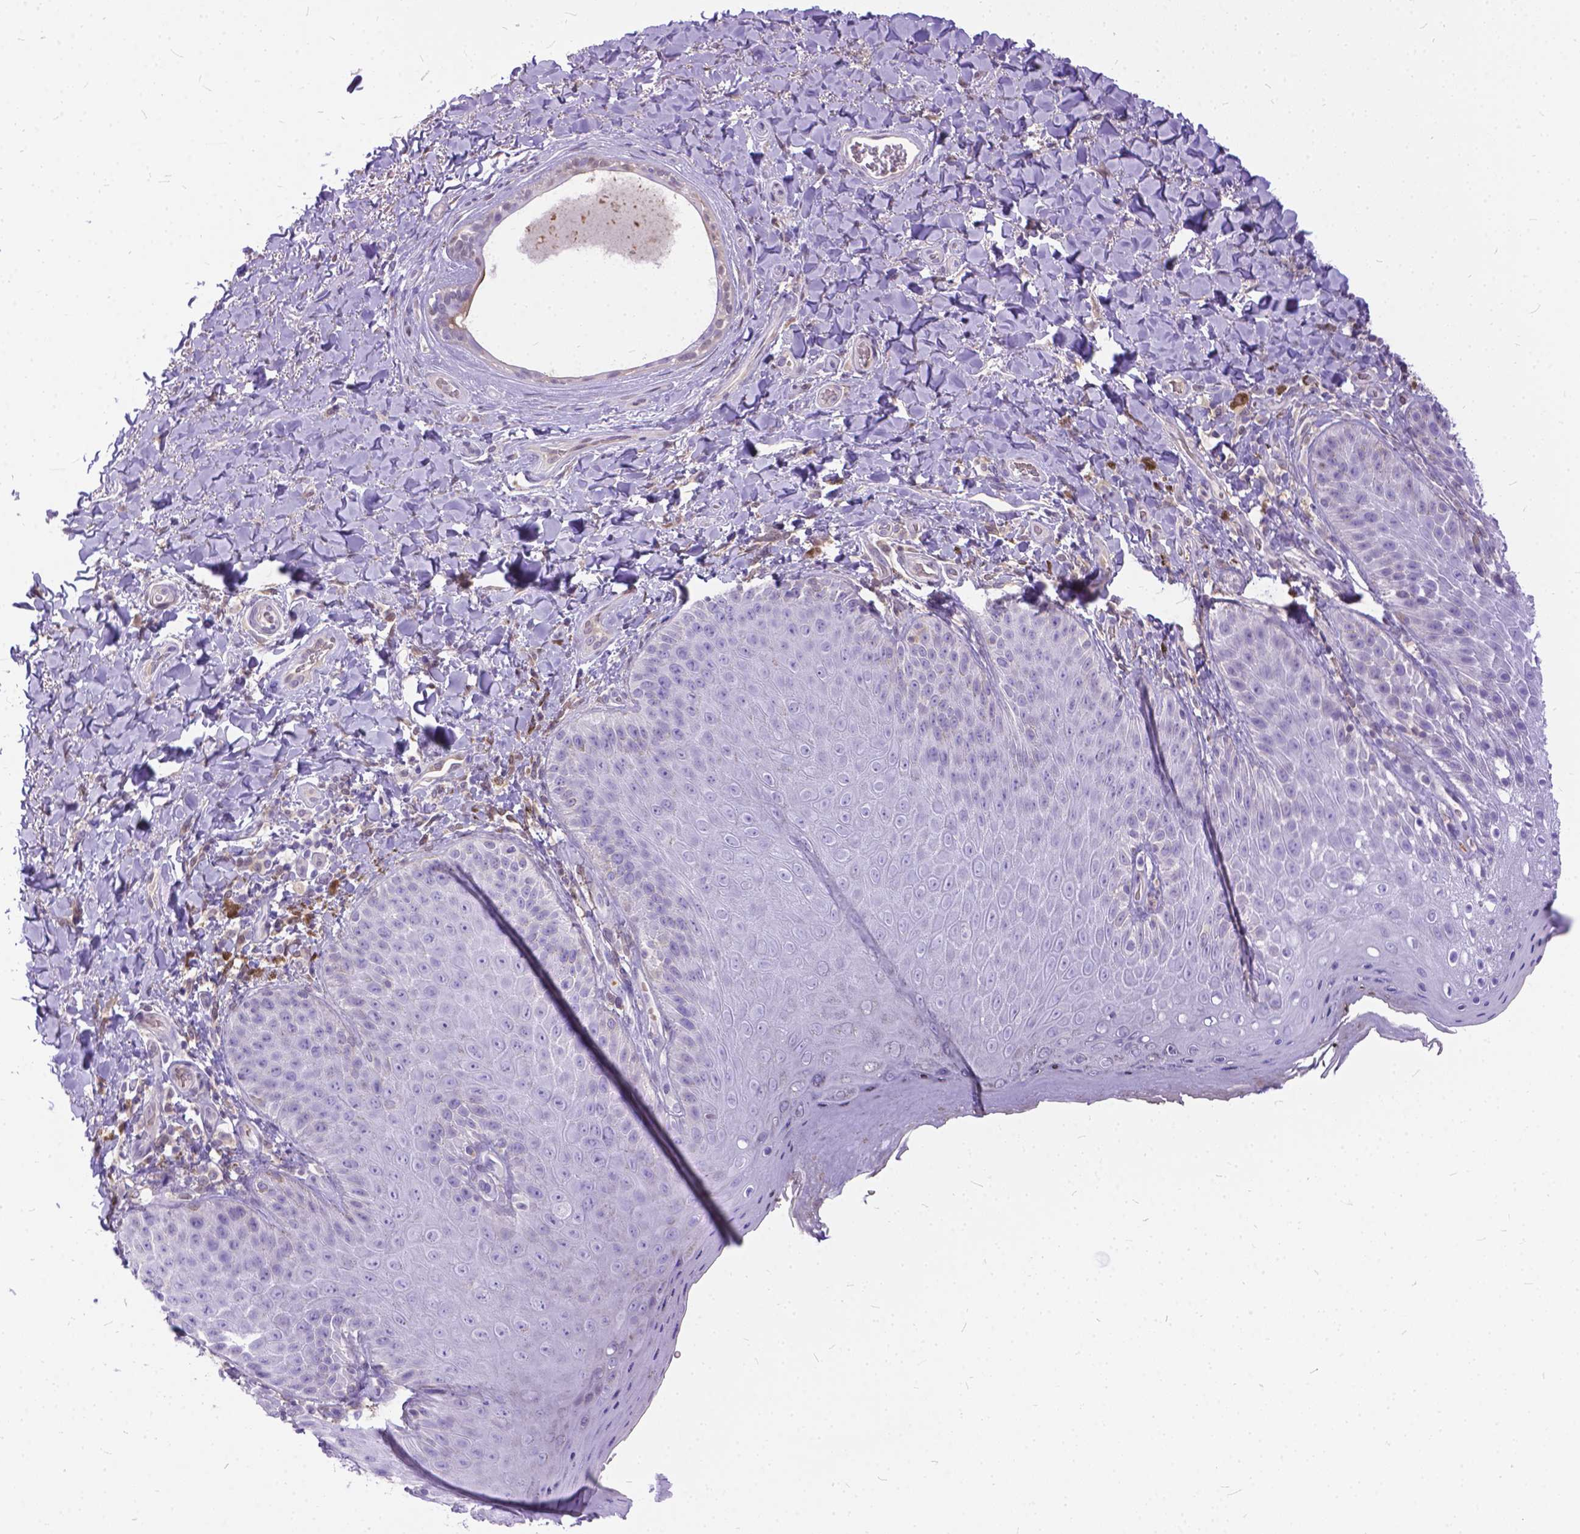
{"staining": {"intensity": "negative", "quantity": "none", "location": "none"}, "tissue": "skin", "cell_type": "Epidermal cells", "image_type": "normal", "snomed": [{"axis": "morphology", "description": "Normal tissue, NOS"}, {"axis": "topography", "description": "Anal"}], "caption": "Epidermal cells show no significant positivity in benign skin.", "gene": "TMEM169", "patient": {"sex": "male", "age": 53}}